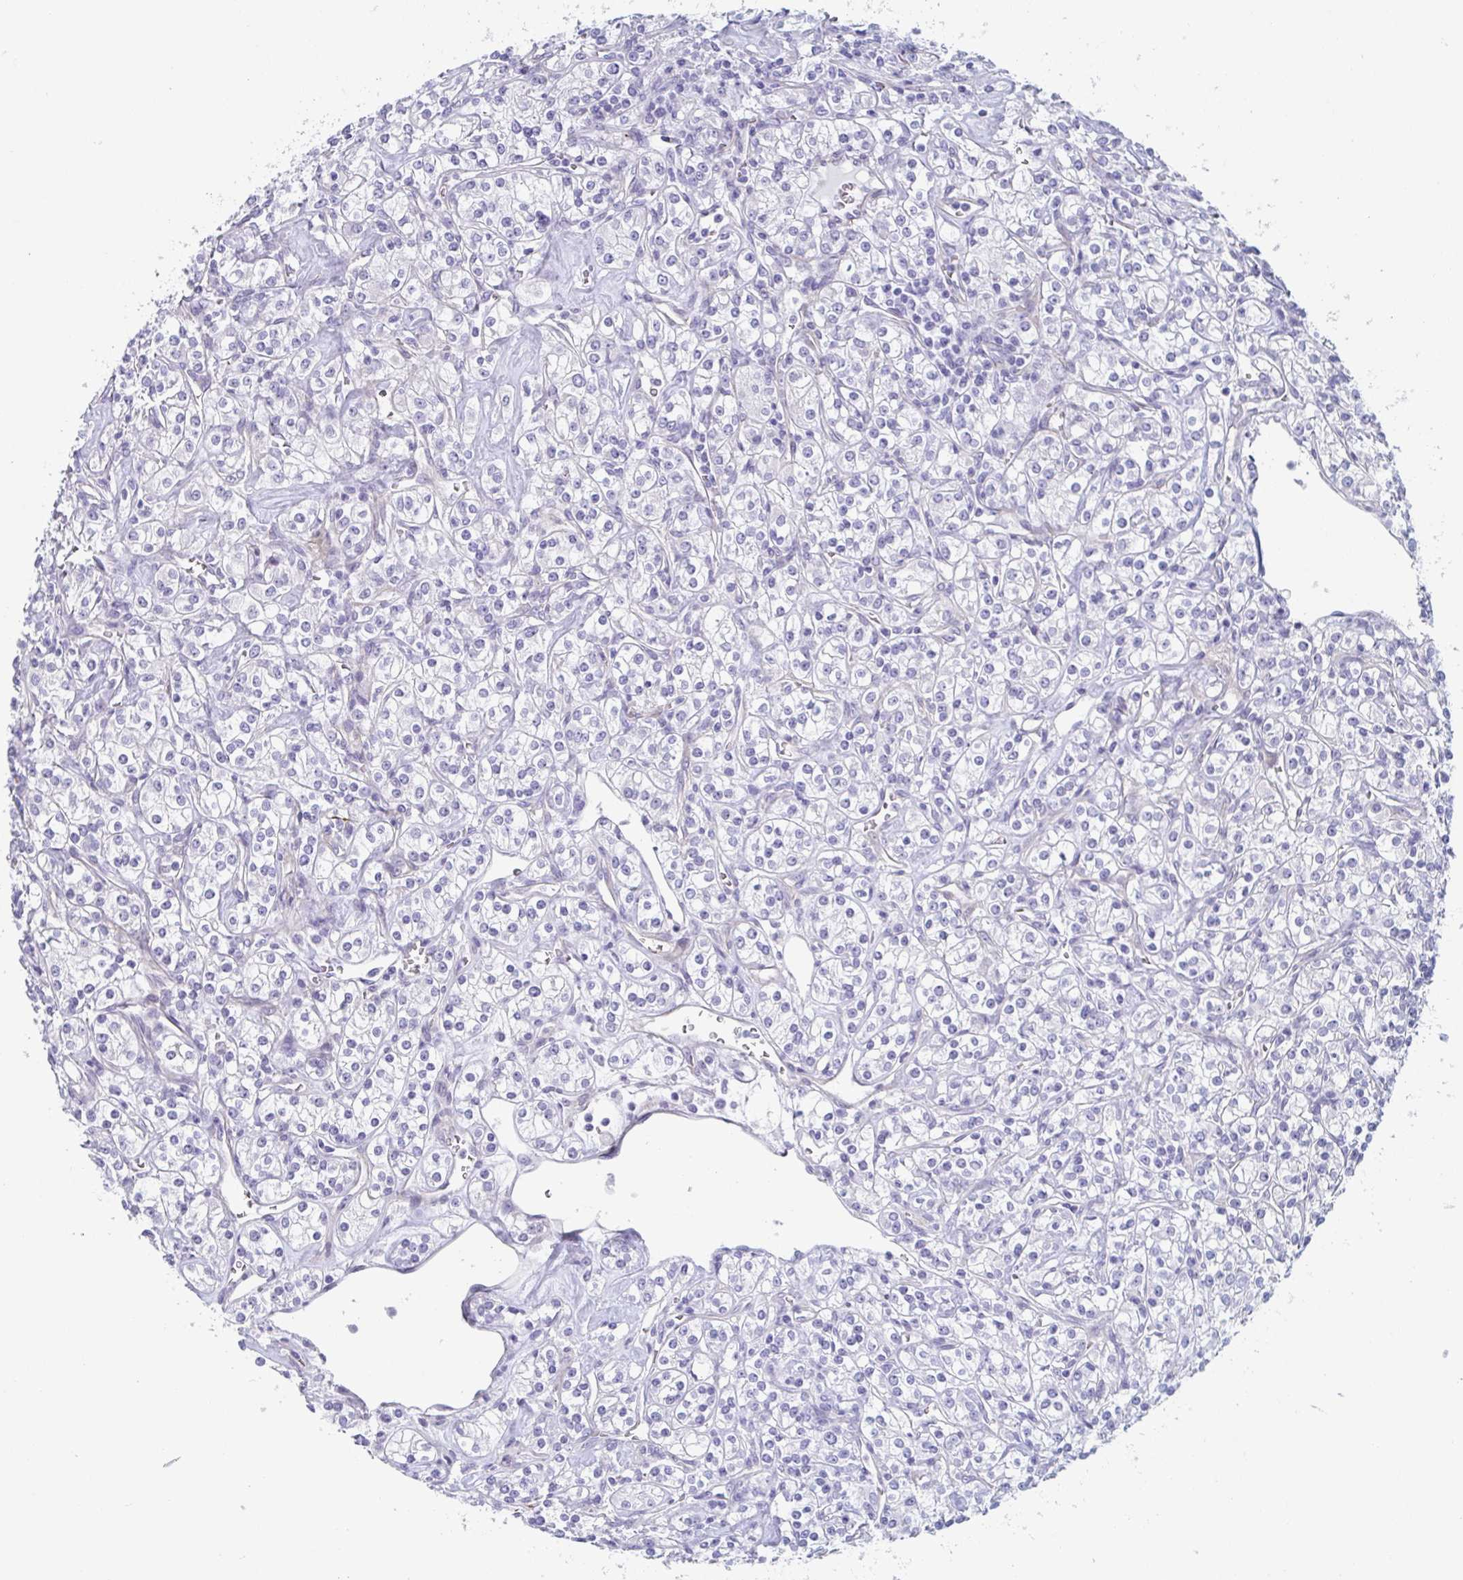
{"staining": {"intensity": "negative", "quantity": "none", "location": "none"}, "tissue": "renal cancer", "cell_type": "Tumor cells", "image_type": "cancer", "snomed": [{"axis": "morphology", "description": "Adenocarcinoma, NOS"}, {"axis": "topography", "description": "Kidney"}], "caption": "Immunohistochemistry (IHC) image of human adenocarcinoma (renal) stained for a protein (brown), which shows no expression in tumor cells.", "gene": "DYNC1I1", "patient": {"sex": "male", "age": 77}}